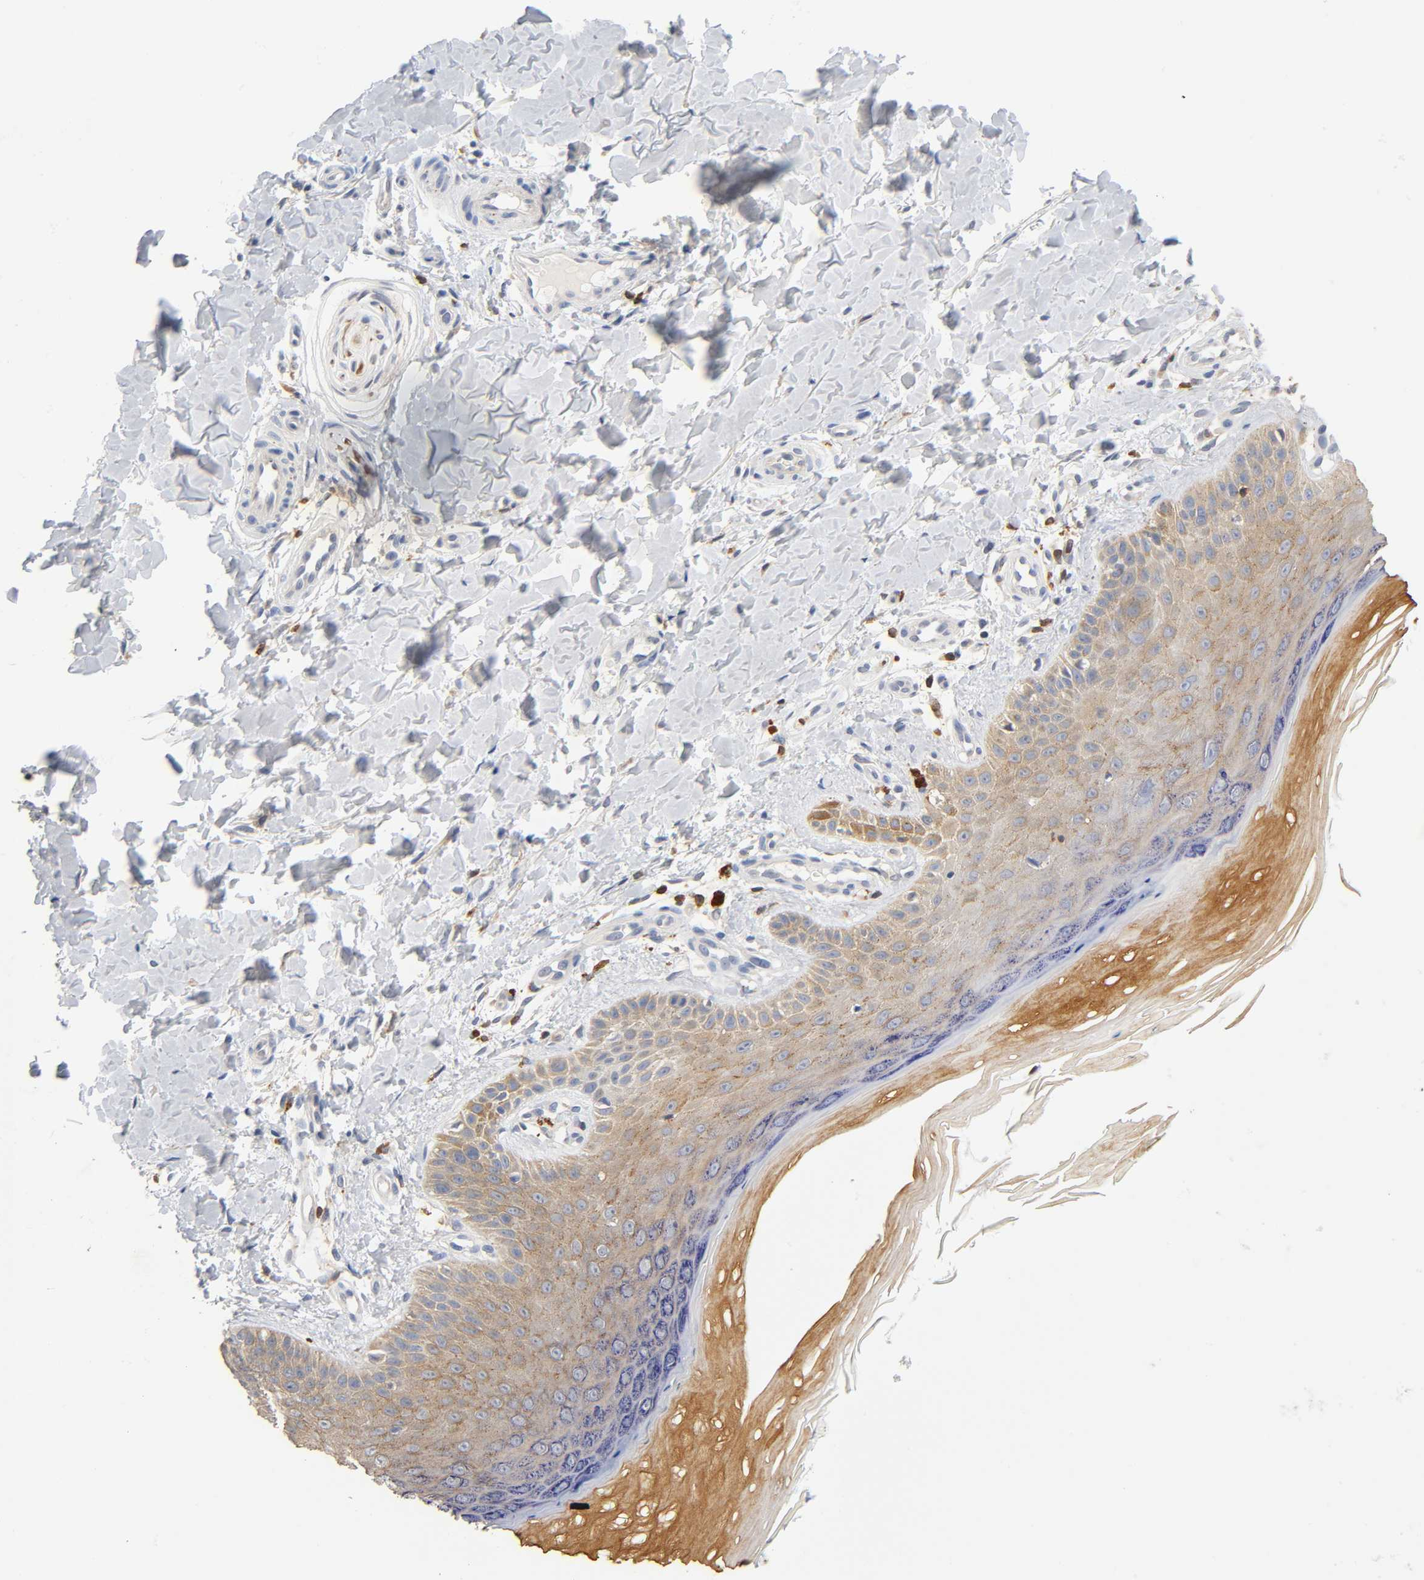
{"staining": {"intensity": "moderate", "quantity": ">75%", "location": "cytoplasmic/membranous"}, "tissue": "skin", "cell_type": "Fibroblasts", "image_type": "normal", "snomed": [{"axis": "morphology", "description": "Normal tissue, NOS"}, {"axis": "topography", "description": "Skin"}], "caption": "The photomicrograph displays a brown stain indicating the presence of a protein in the cytoplasmic/membranous of fibroblasts in skin. (brown staining indicates protein expression, while blue staining denotes nuclei).", "gene": "UCKL1", "patient": {"sex": "male", "age": 26}}